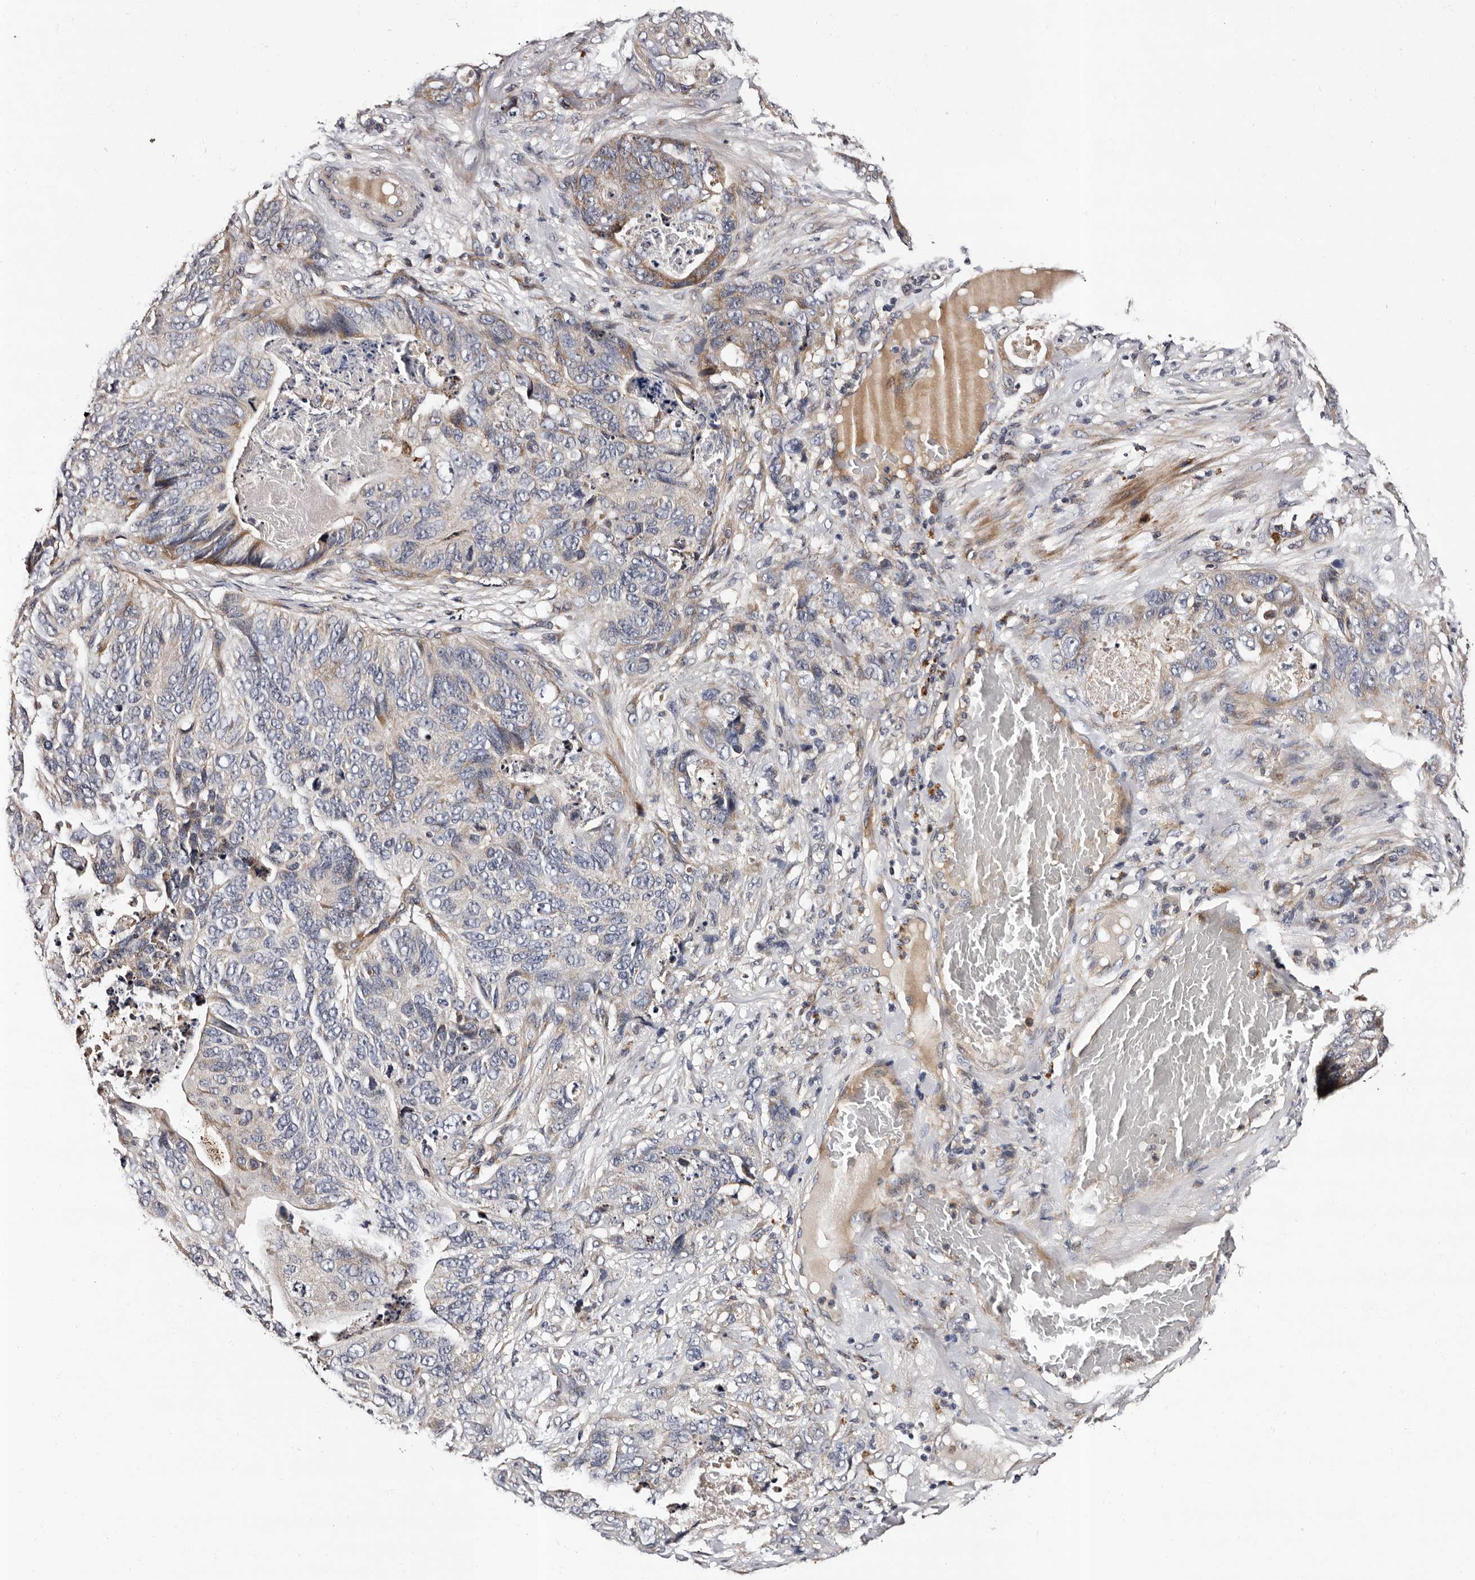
{"staining": {"intensity": "weak", "quantity": "<25%", "location": "cytoplasmic/membranous"}, "tissue": "stomach cancer", "cell_type": "Tumor cells", "image_type": "cancer", "snomed": [{"axis": "morphology", "description": "Normal tissue, NOS"}, {"axis": "morphology", "description": "Adenocarcinoma, NOS"}, {"axis": "topography", "description": "Stomach"}], "caption": "A high-resolution image shows immunohistochemistry staining of adenocarcinoma (stomach), which reveals no significant positivity in tumor cells.", "gene": "ADCK5", "patient": {"sex": "female", "age": 89}}